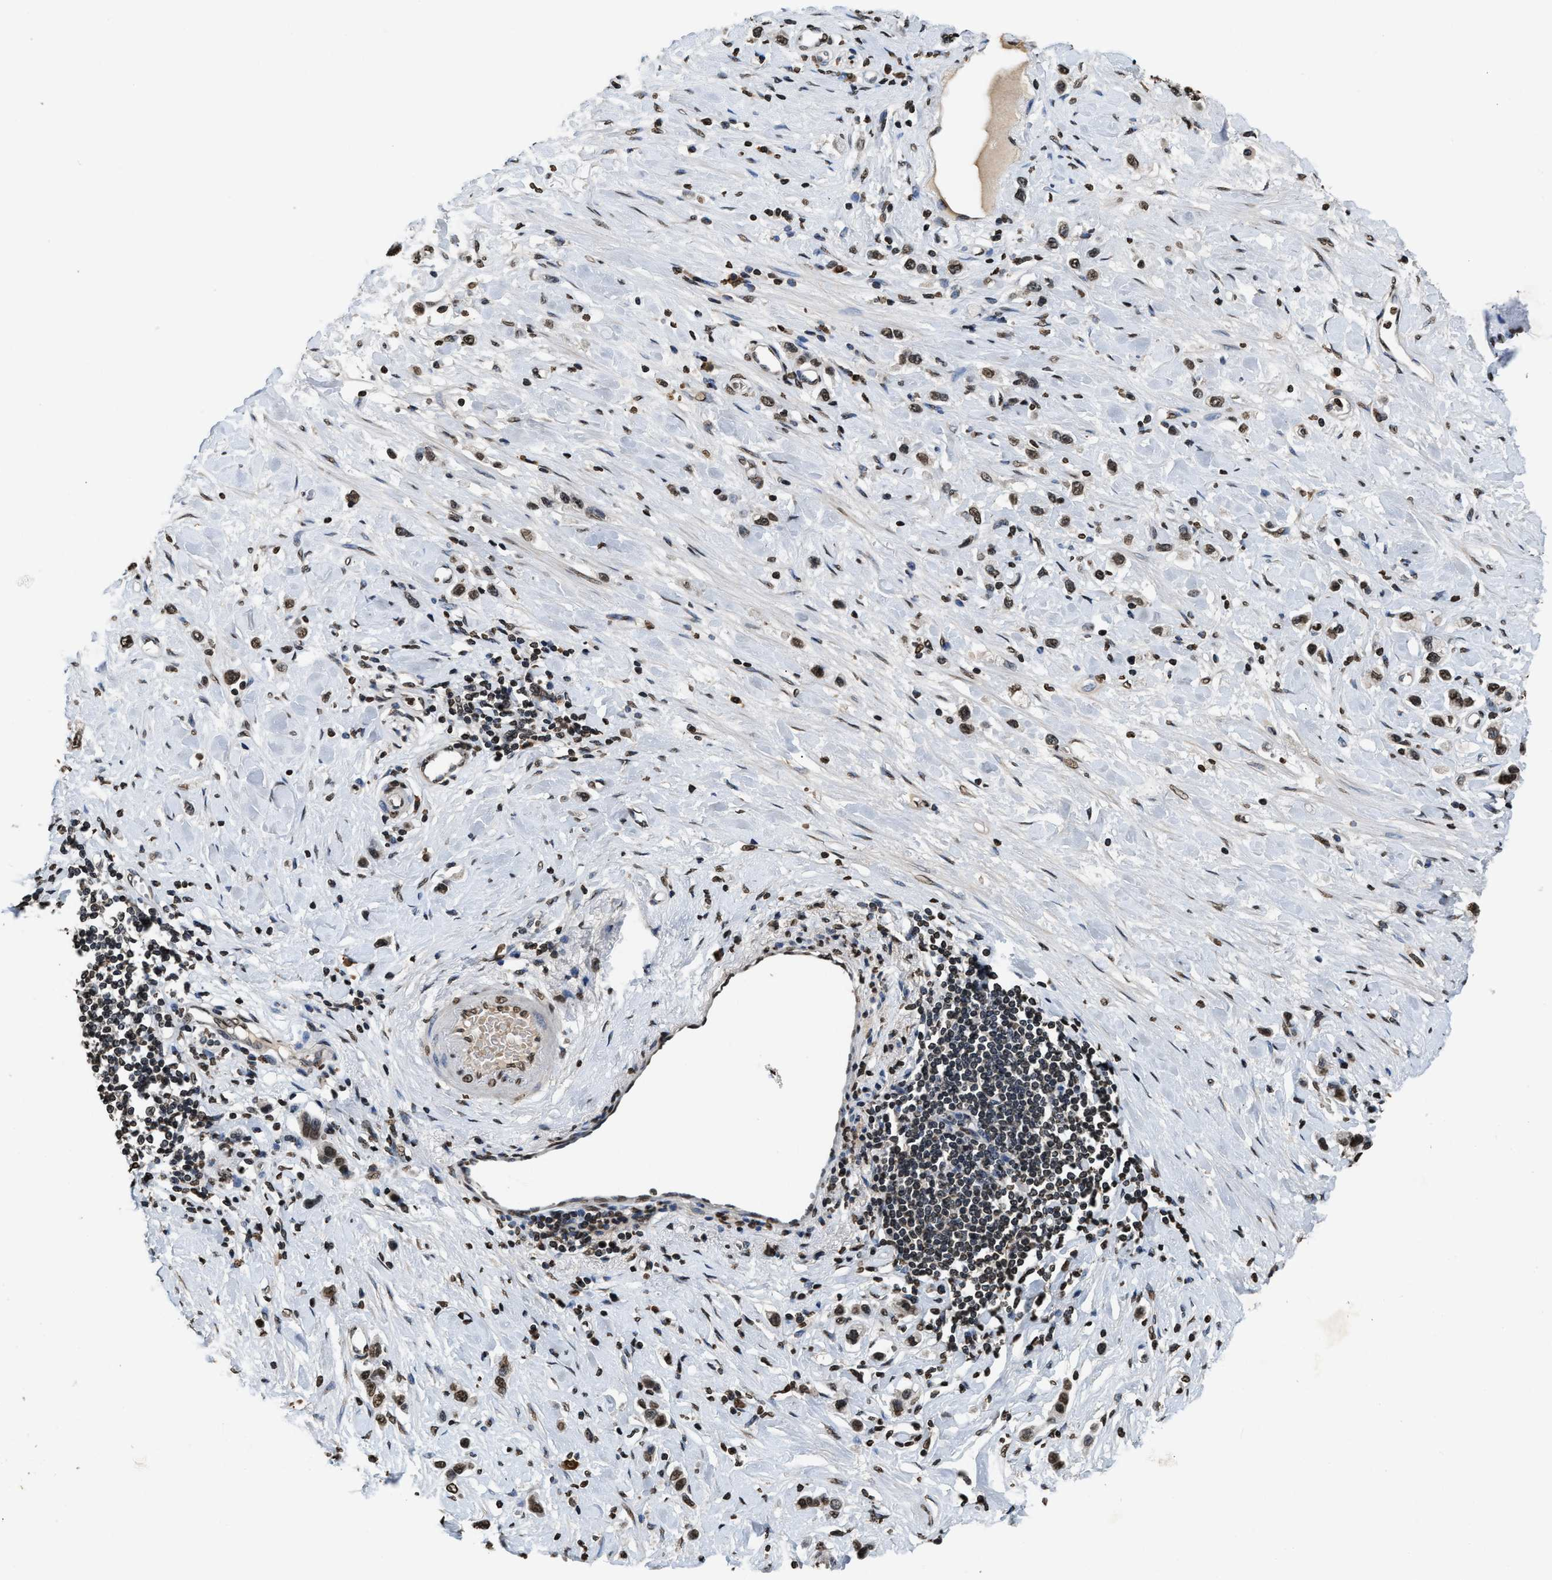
{"staining": {"intensity": "moderate", "quantity": ">75%", "location": "nuclear"}, "tissue": "stomach cancer", "cell_type": "Tumor cells", "image_type": "cancer", "snomed": [{"axis": "morphology", "description": "Adenocarcinoma, NOS"}, {"axis": "topography", "description": "Stomach"}], "caption": "Immunohistochemistry (DAB) staining of stomach cancer (adenocarcinoma) shows moderate nuclear protein positivity in about >75% of tumor cells.", "gene": "DNASE1L3", "patient": {"sex": "female", "age": 65}}